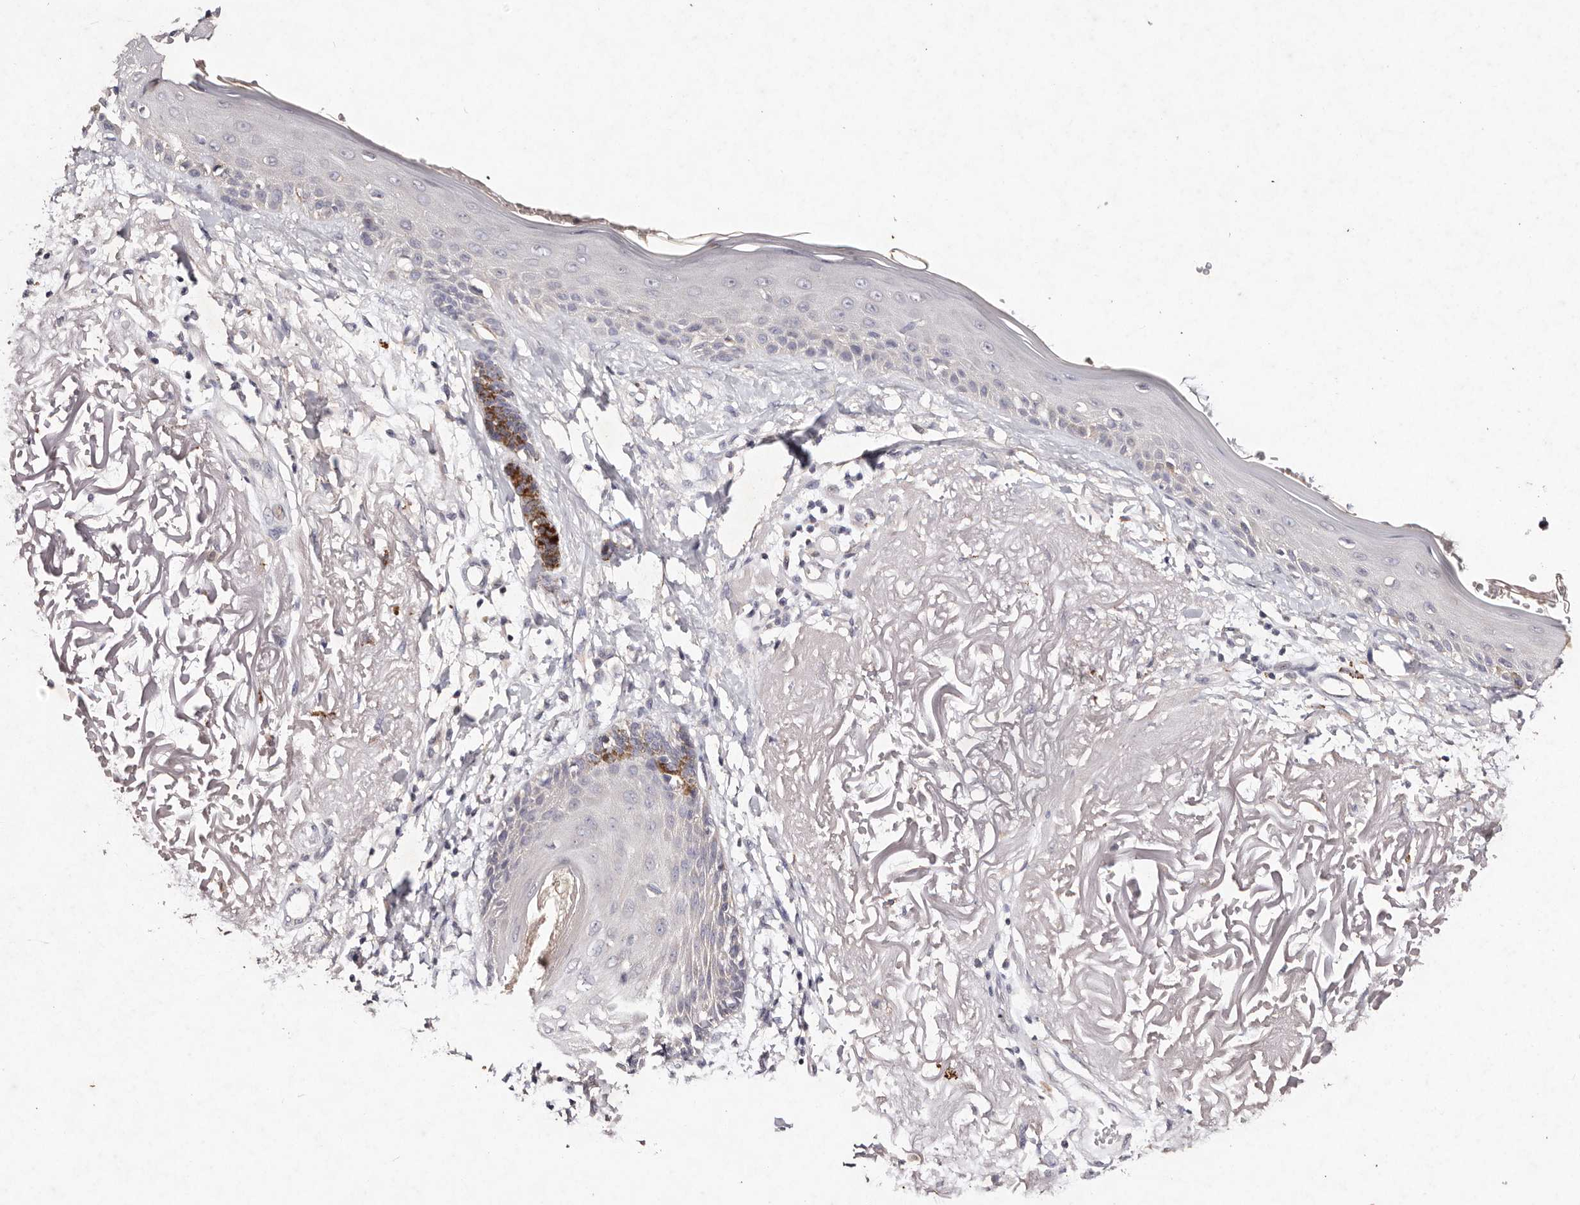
{"staining": {"intensity": "negative", "quantity": "none", "location": "none"}, "tissue": "skin", "cell_type": "Fibroblasts", "image_type": "normal", "snomed": [{"axis": "morphology", "description": "Normal tissue, NOS"}, {"axis": "topography", "description": "Skin"}, {"axis": "topography", "description": "Skeletal muscle"}], "caption": "Micrograph shows no significant protein expression in fibroblasts of unremarkable skin. (DAB immunohistochemistry (IHC) visualized using brightfield microscopy, high magnification).", "gene": "TSC2", "patient": {"sex": "male", "age": 83}}